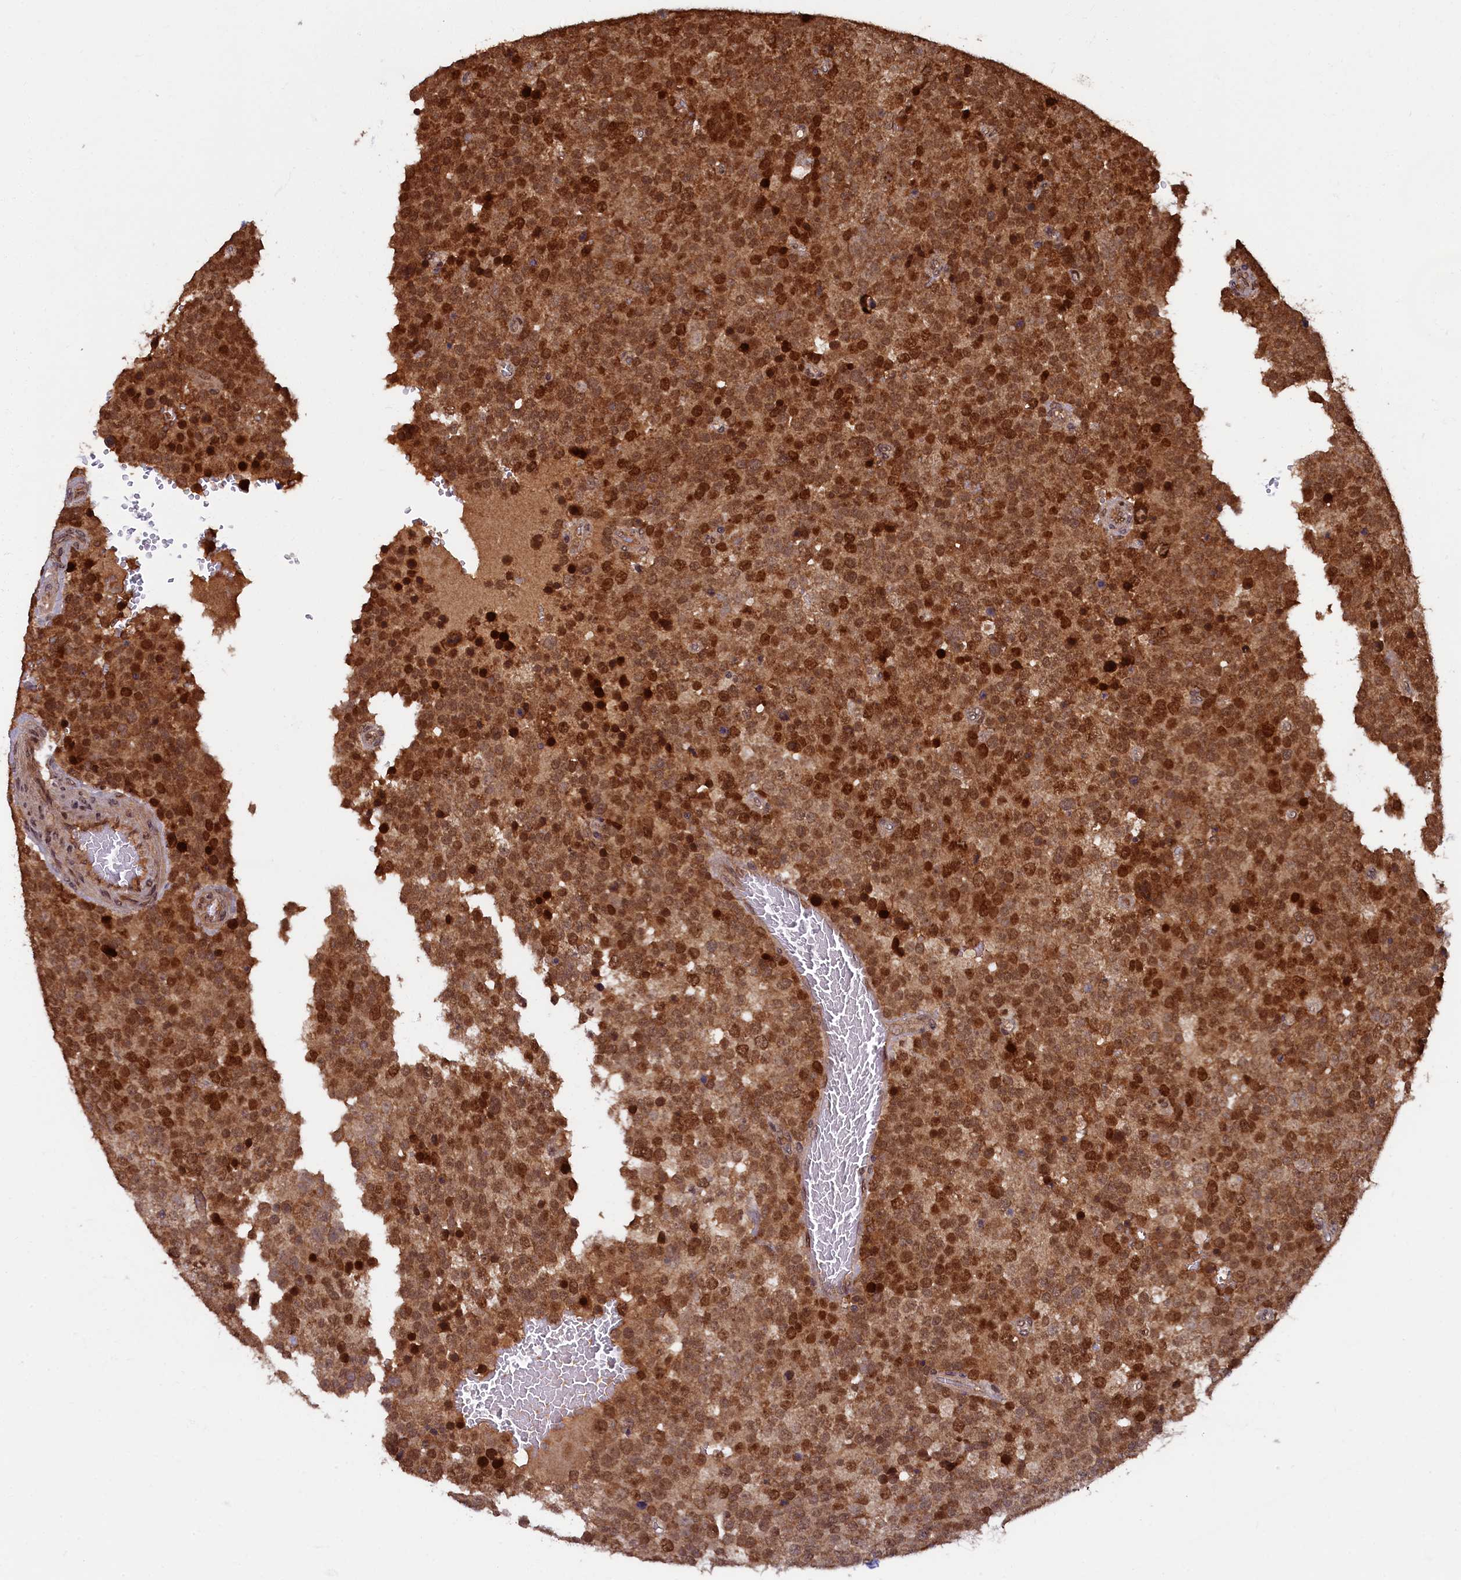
{"staining": {"intensity": "strong", "quantity": ">75%", "location": "cytoplasmic/membranous,nuclear"}, "tissue": "testis cancer", "cell_type": "Tumor cells", "image_type": "cancer", "snomed": [{"axis": "morphology", "description": "Seminoma, NOS"}, {"axis": "topography", "description": "Testis"}], "caption": "This photomicrograph exhibits immunohistochemistry staining of human testis seminoma, with high strong cytoplasmic/membranous and nuclear expression in about >75% of tumor cells.", "gene": "BRCA1", "patient": {"sex": "male", "age": 71}}